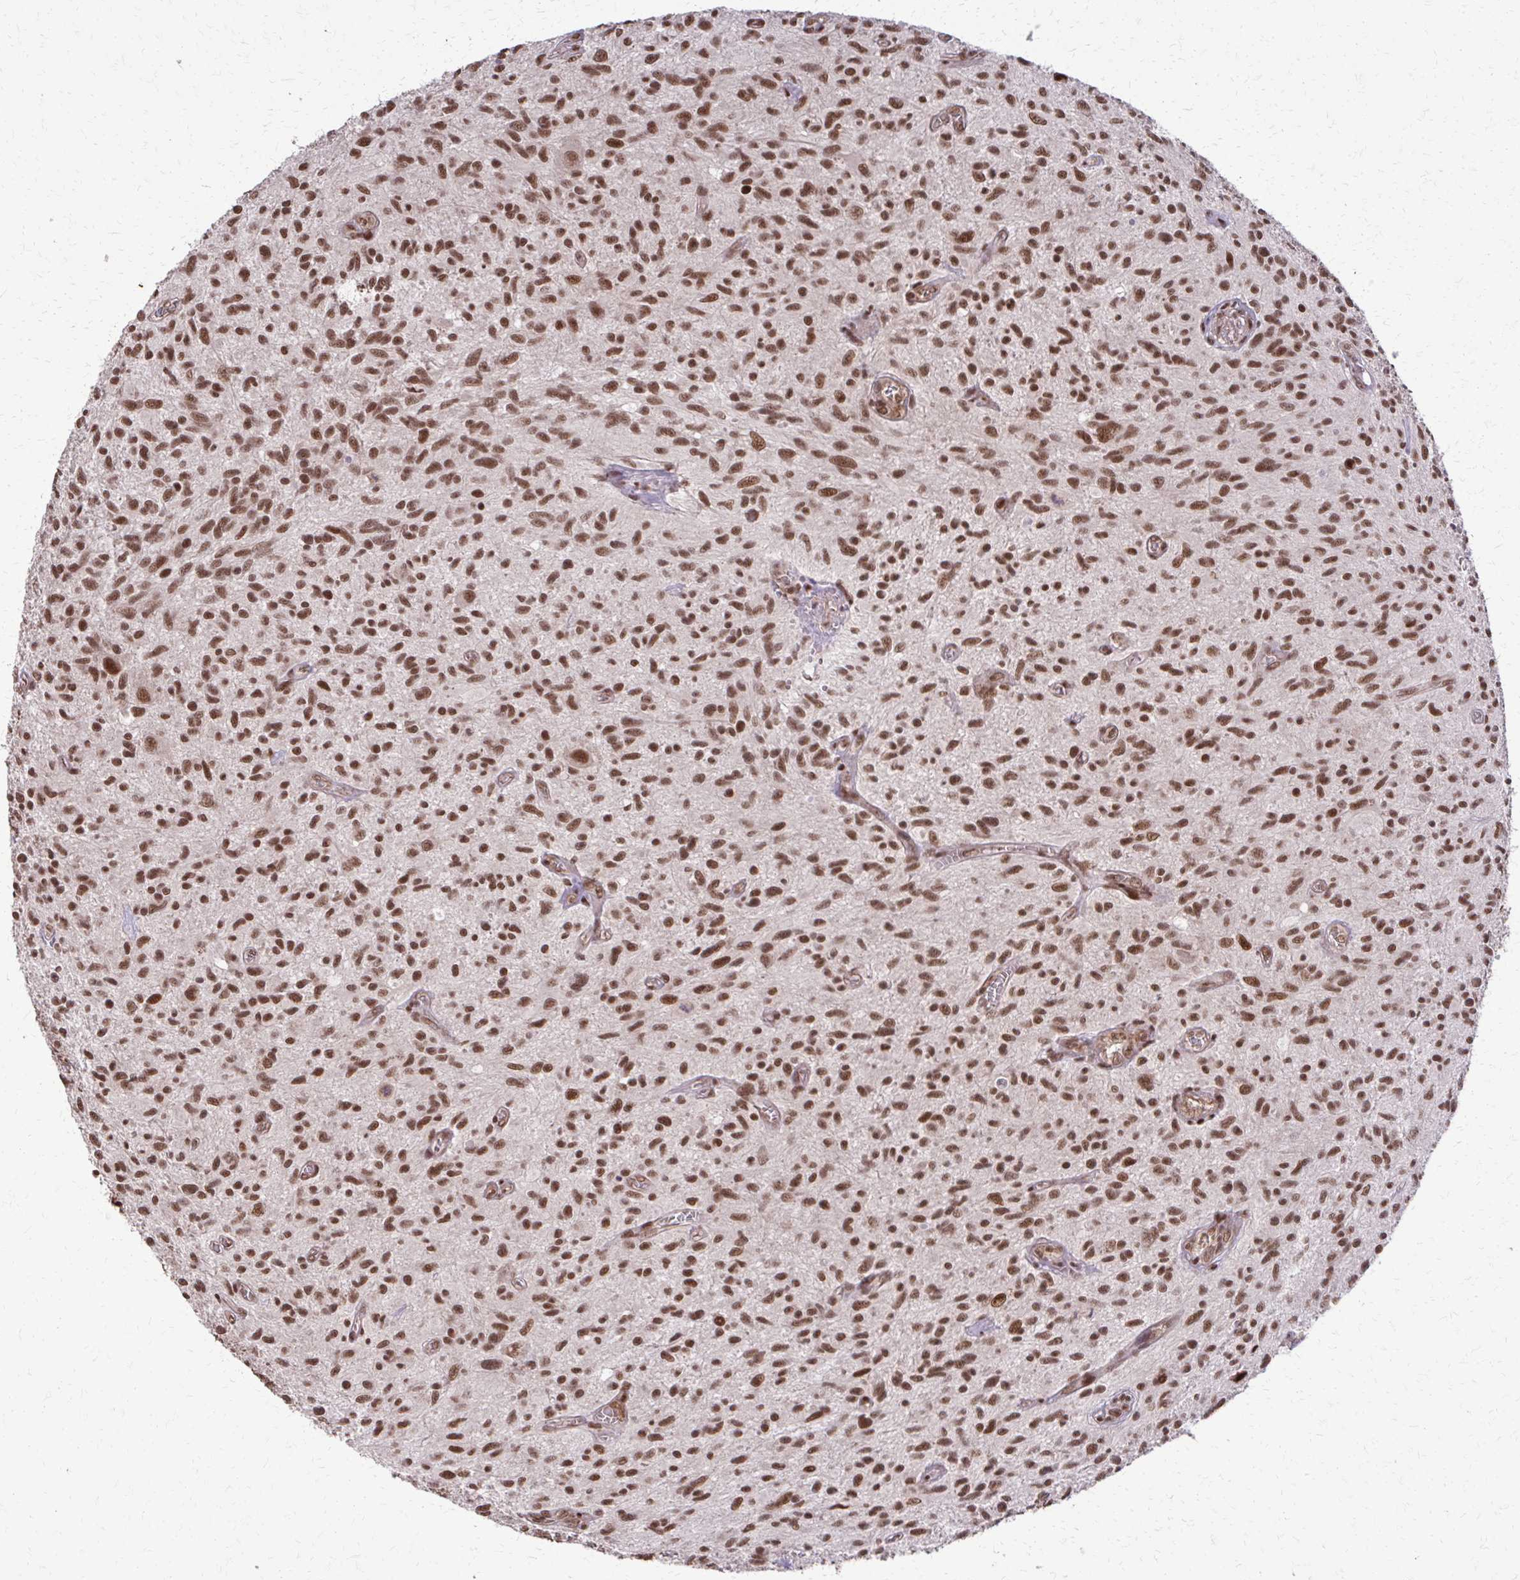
{"staining": {"intensity": "moderate", "quantity": ">75%", "location": "nuclear"}, "tissue": "glioma", "cell_type": "Tumor cells", "image_type": "cancer", "snomed": [{"axis": "morphology", "description": "Glioma, malignant, High grade"}, {"axis": "topography", "description": "Brain"}], "caption": "Immunohistochemical staining of malignant glioma (high-grade) shows medium levels of moderate nuclear protein expression in about >75% of tumor cells.", "gene": "SS18", "patient": {"sex": "male", "age": 75}}